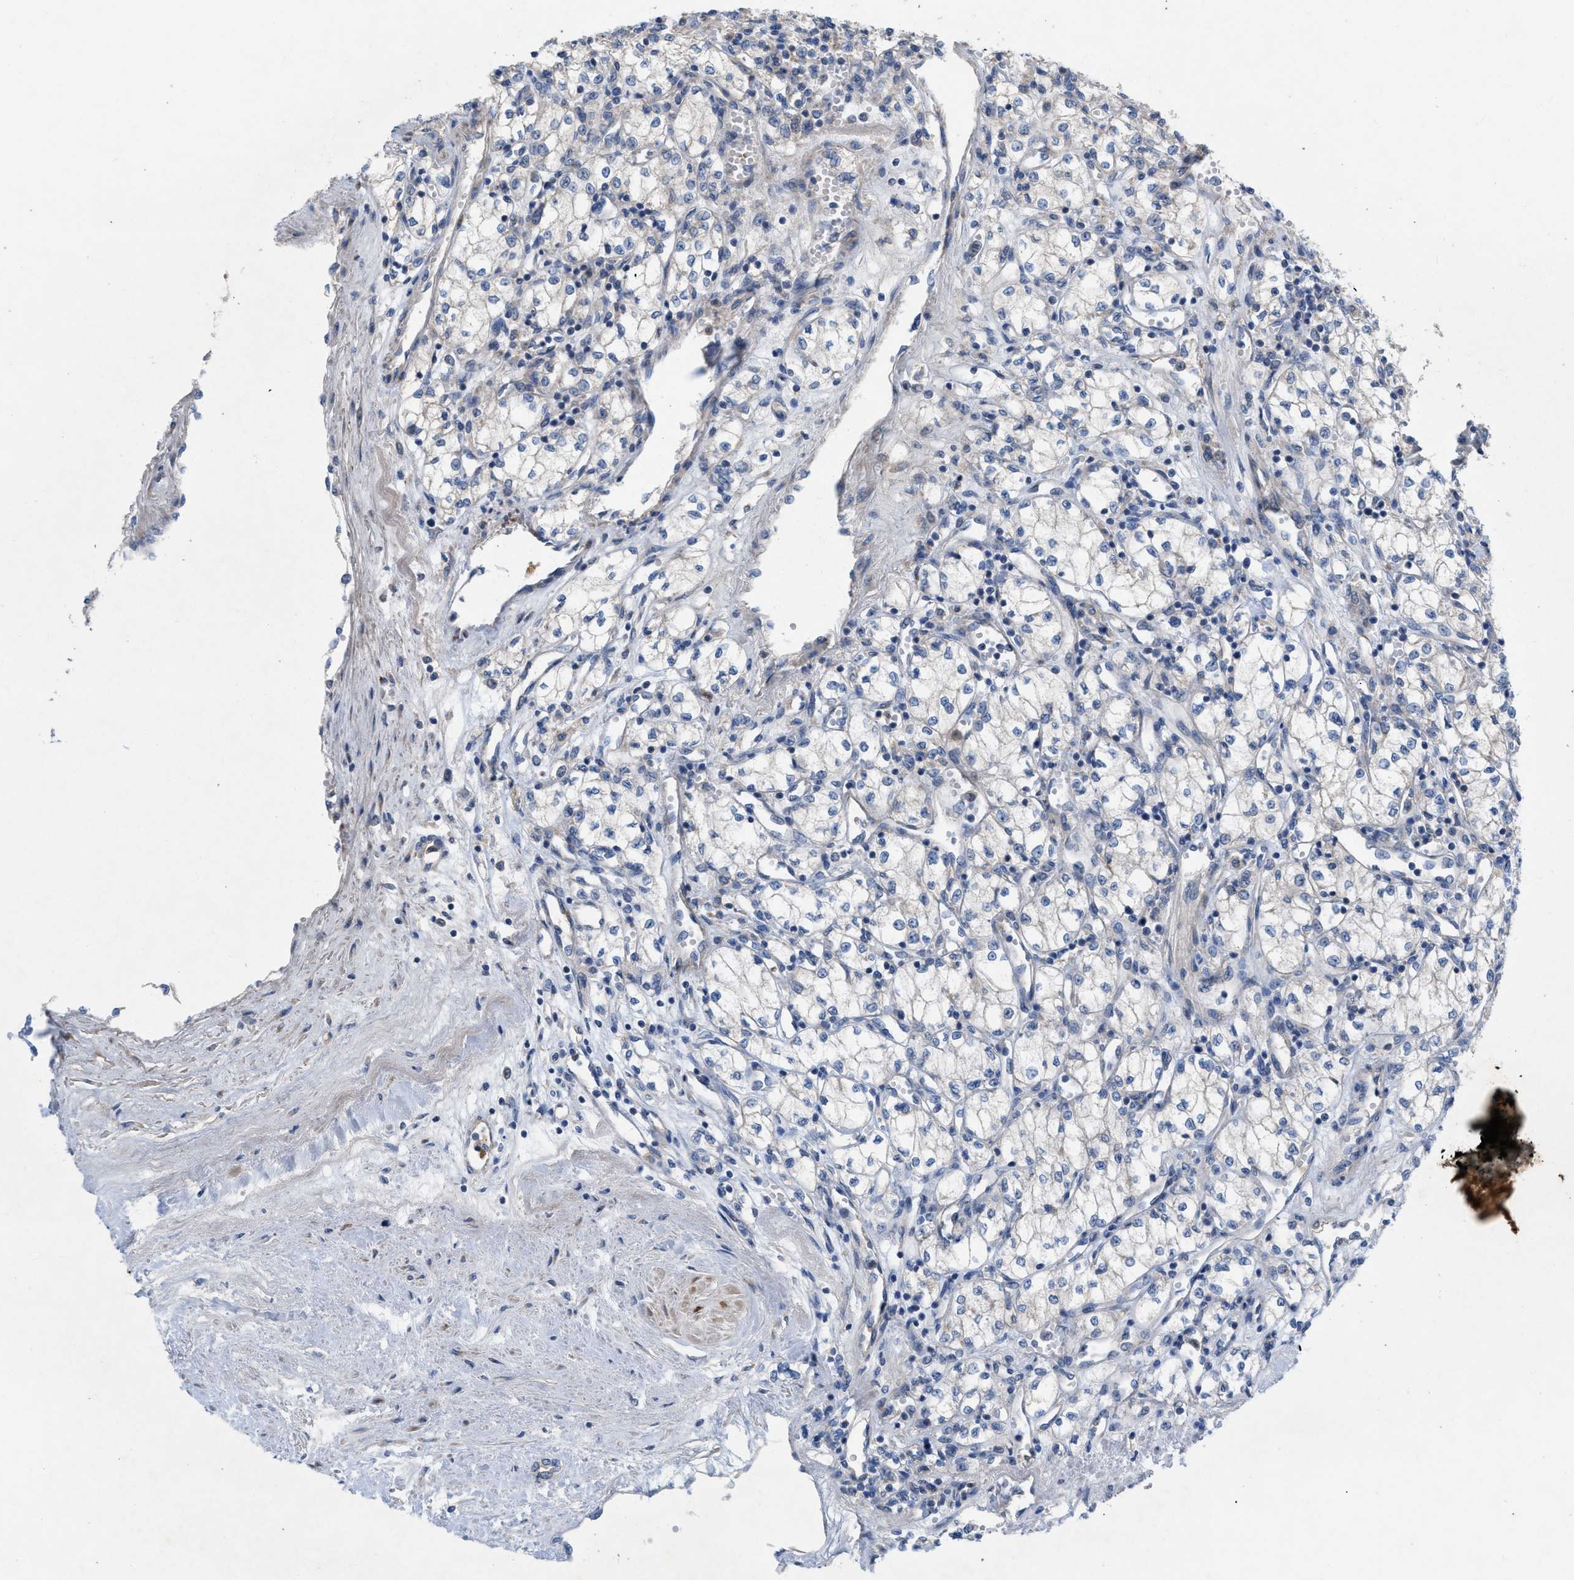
{"staining": {"intensity": "negative", "quantity": "none", "location": "none"}, "tissue": "renal cancer", "cell_type": "Tumor cells", "image_type": "cancer", "snomed": [{"axis": "morphology", "description": "Adenocarcinoma, NOS"}, {"axis": "topography", "description": "Kidney"}], "caption": "The immunohistochemistry image has no significant positivity in tumor cells of renal cancer (adenocarcinoma) tissue.", "gene": "PLPPR5", "patient": {"sex": "male", "age": 59}}